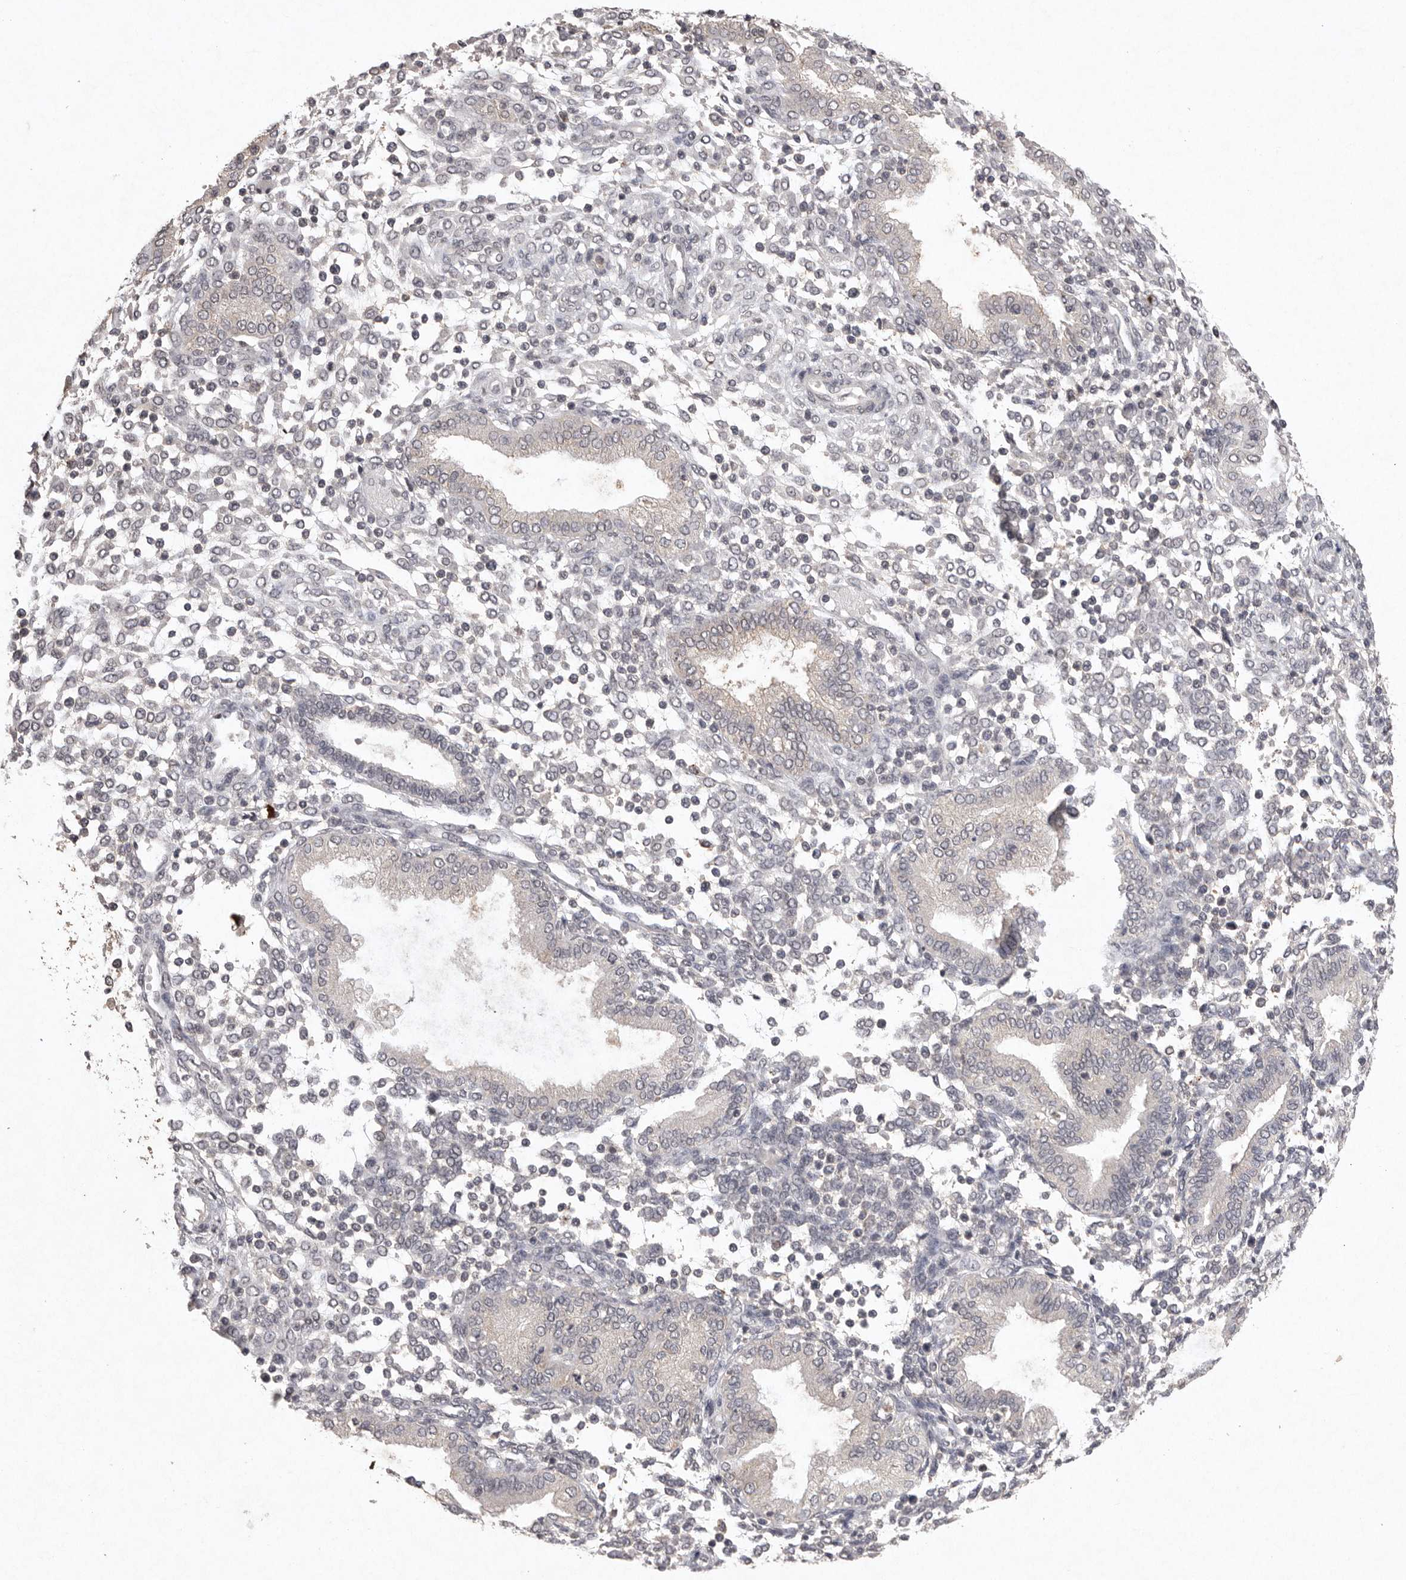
{"staining": {"intensity": "negative", "quantity": "none", "location": "none"}, "tissue": "endometrium", "cell_type": "Cells in endometrial stroma", "image_type": "normal", "snomed": [{"axis": "morphology", "description": "Normal tissue, NOS"}, {"axis": "topography", "description": "Endometrium"}], "caption": "Micrograph shows no significant protein staining in cells in endometrial stroma of normal endometrium.", "gene": "APLNR", "patient": {"sex": "female", "age": 53}}